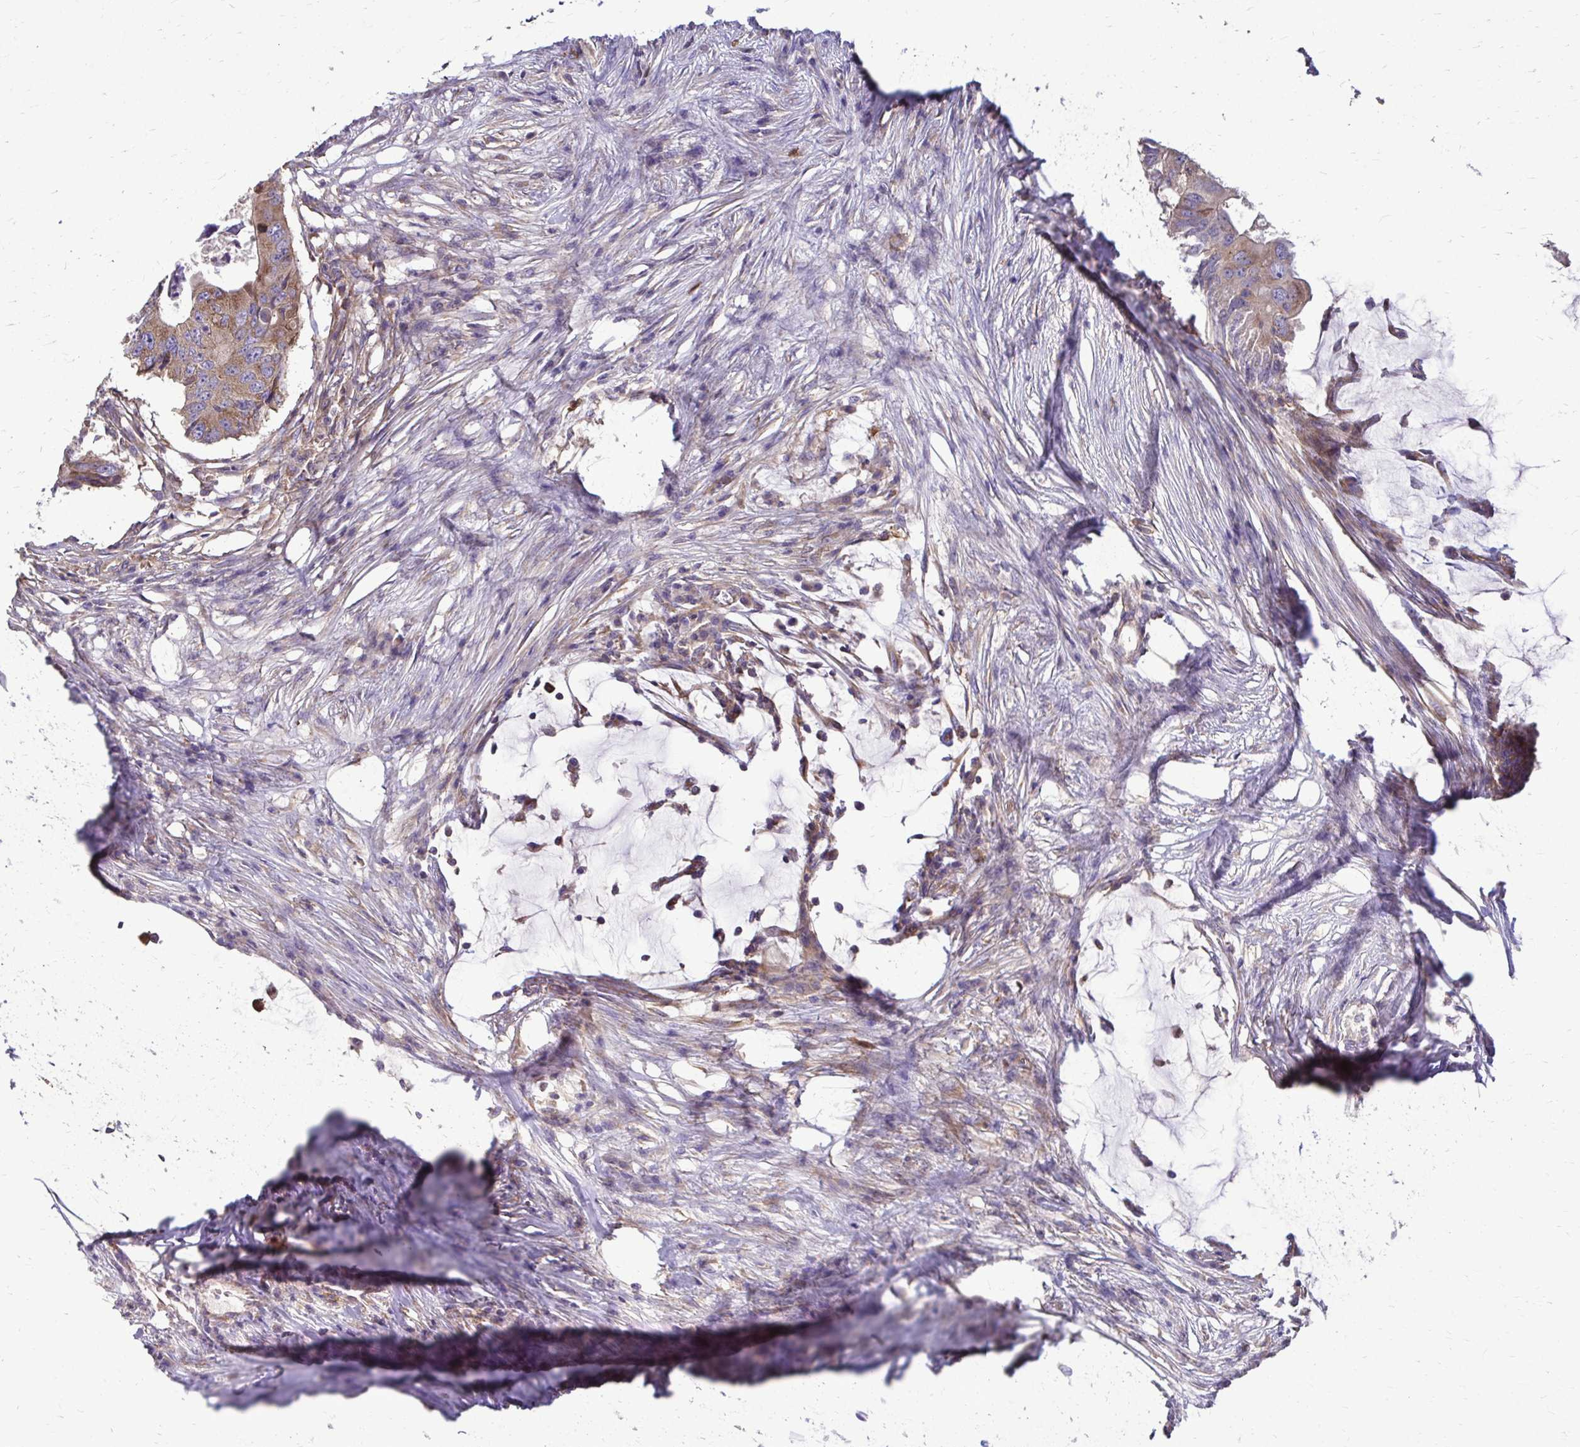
{"staining": {"intensity": "moderate", "quantity": ">75%", "location": "cytoplasmic/membranous"}, "tissue": "colorectal cancer", "cell_type": "Tumor cells", "image_type": "cancer", "snomed": [{"axis": "morphology", "description": "Adenocarcinoma, NOS"}, {"axis": "topography", "description": "Colon"}], "caption": "IHC histopathology image of neoplastic tissue: human adenocarcinoma (colorectal) stained using IHC shows medium levels of moderate protein expression localized specifically in the cytoplasmic/membranous of tumor cells, appearing as a cytoplasmic/membranous brown color.", "gene": "FMR1", "patient": {"sex": "male", "age": 71}}